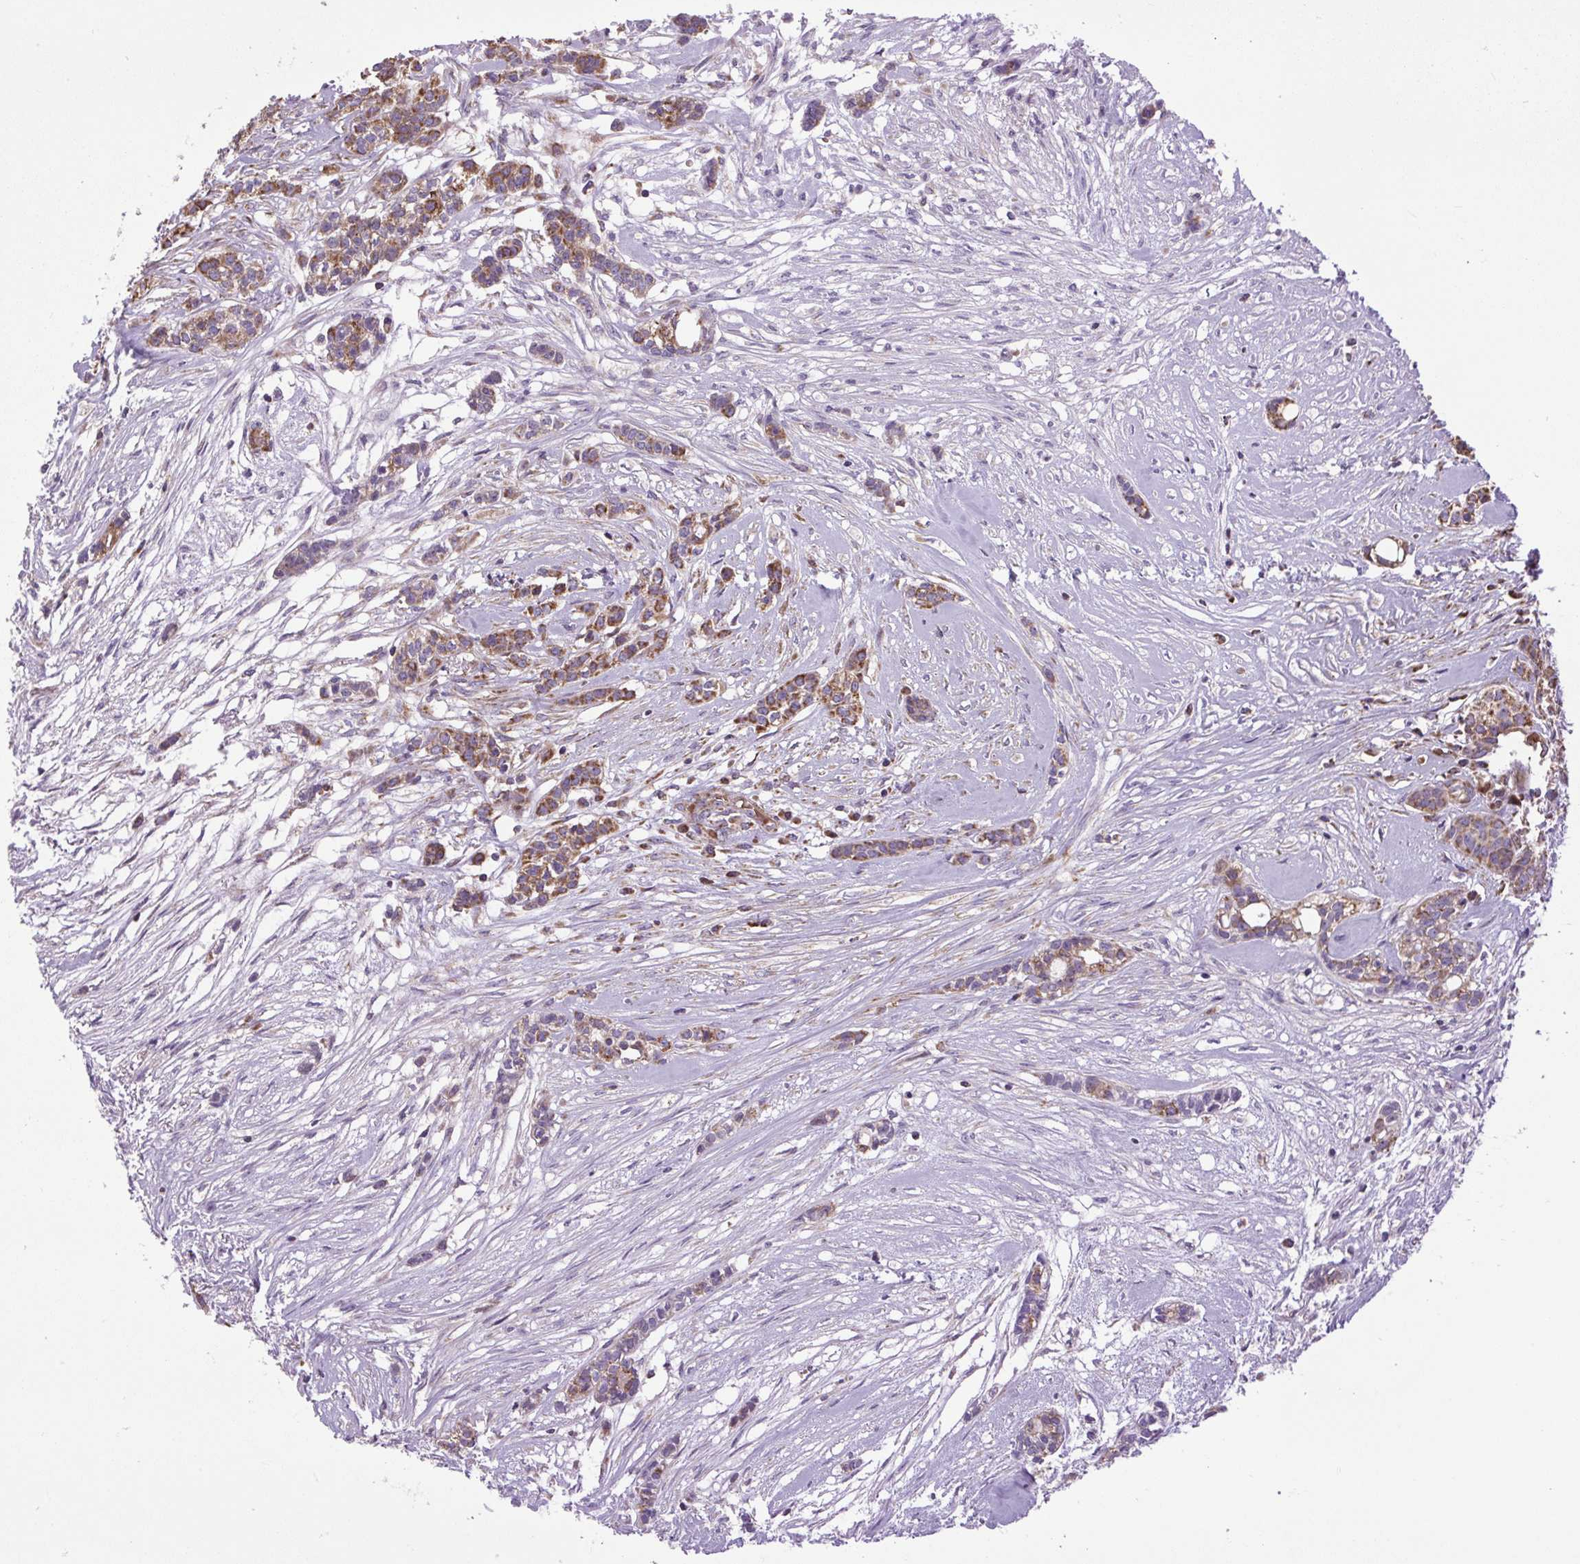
{"staining": {"intensity": "strong", "quantity": ">75%", "location": "cytoplasmic/membranous"}, "tissue": "head and neck cancer", "cell_type": "Tumor cells", "image_type": "cancer", "snomed": [{"axis": "morphology", "description": "Adenocarcinoma, NOS"}, {"axis": "topography", "description": "Head-Neck"}], "caption": "Immunohistochemical staining of head and neck cancer (adenocarcinoma) displays strong cytoplasmic/membranous protein expression in approximately >75% of tumor cells.", "gene": "PLCG1", "patient": {"sex": "male", "age": 81}}